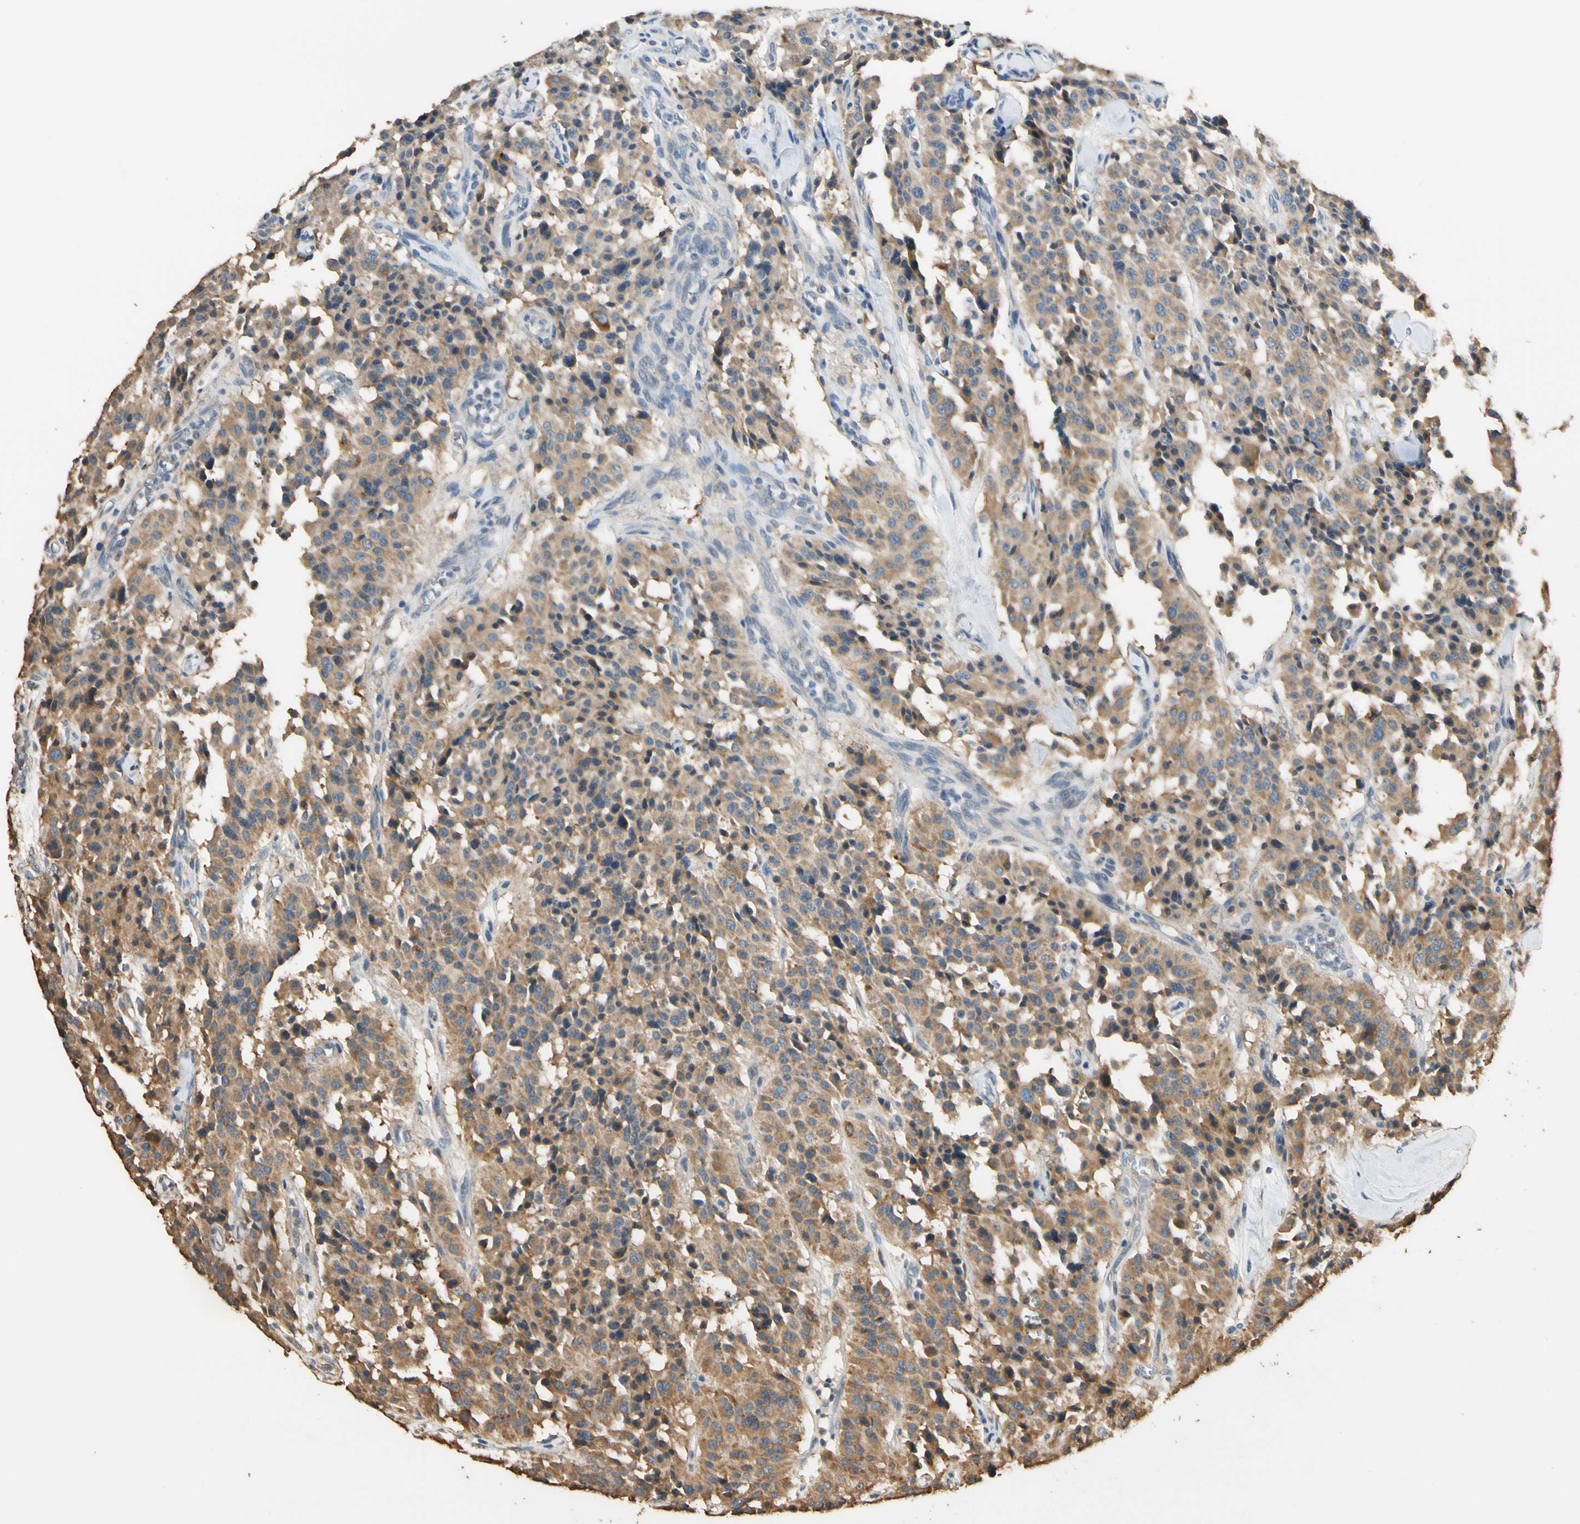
{"staining": {"intensity": "moderate", "quantity": ">75%", "location": "cytoplasmic/membranous"}, "tissue": "carcinoid", "cell_type": "Tumor cells", "image_type": "cancer", "snomed": [{"axis": "morphology", "description": "Carcinoid, malignant, NOS"}, {"axis": "topography", "description": "Lung"}], "caption": "IHC (DAB (3,3'-diaminobenzidine)) staining of human carcinoid displays moderate cytoplasmic/membranous protein positivity in approximately >75% of tumor cells. (Brightfield microscopy of DAB IHC at high magnification).", "gene": "STX18", "patient": {"sex": "male", "age": 30}}